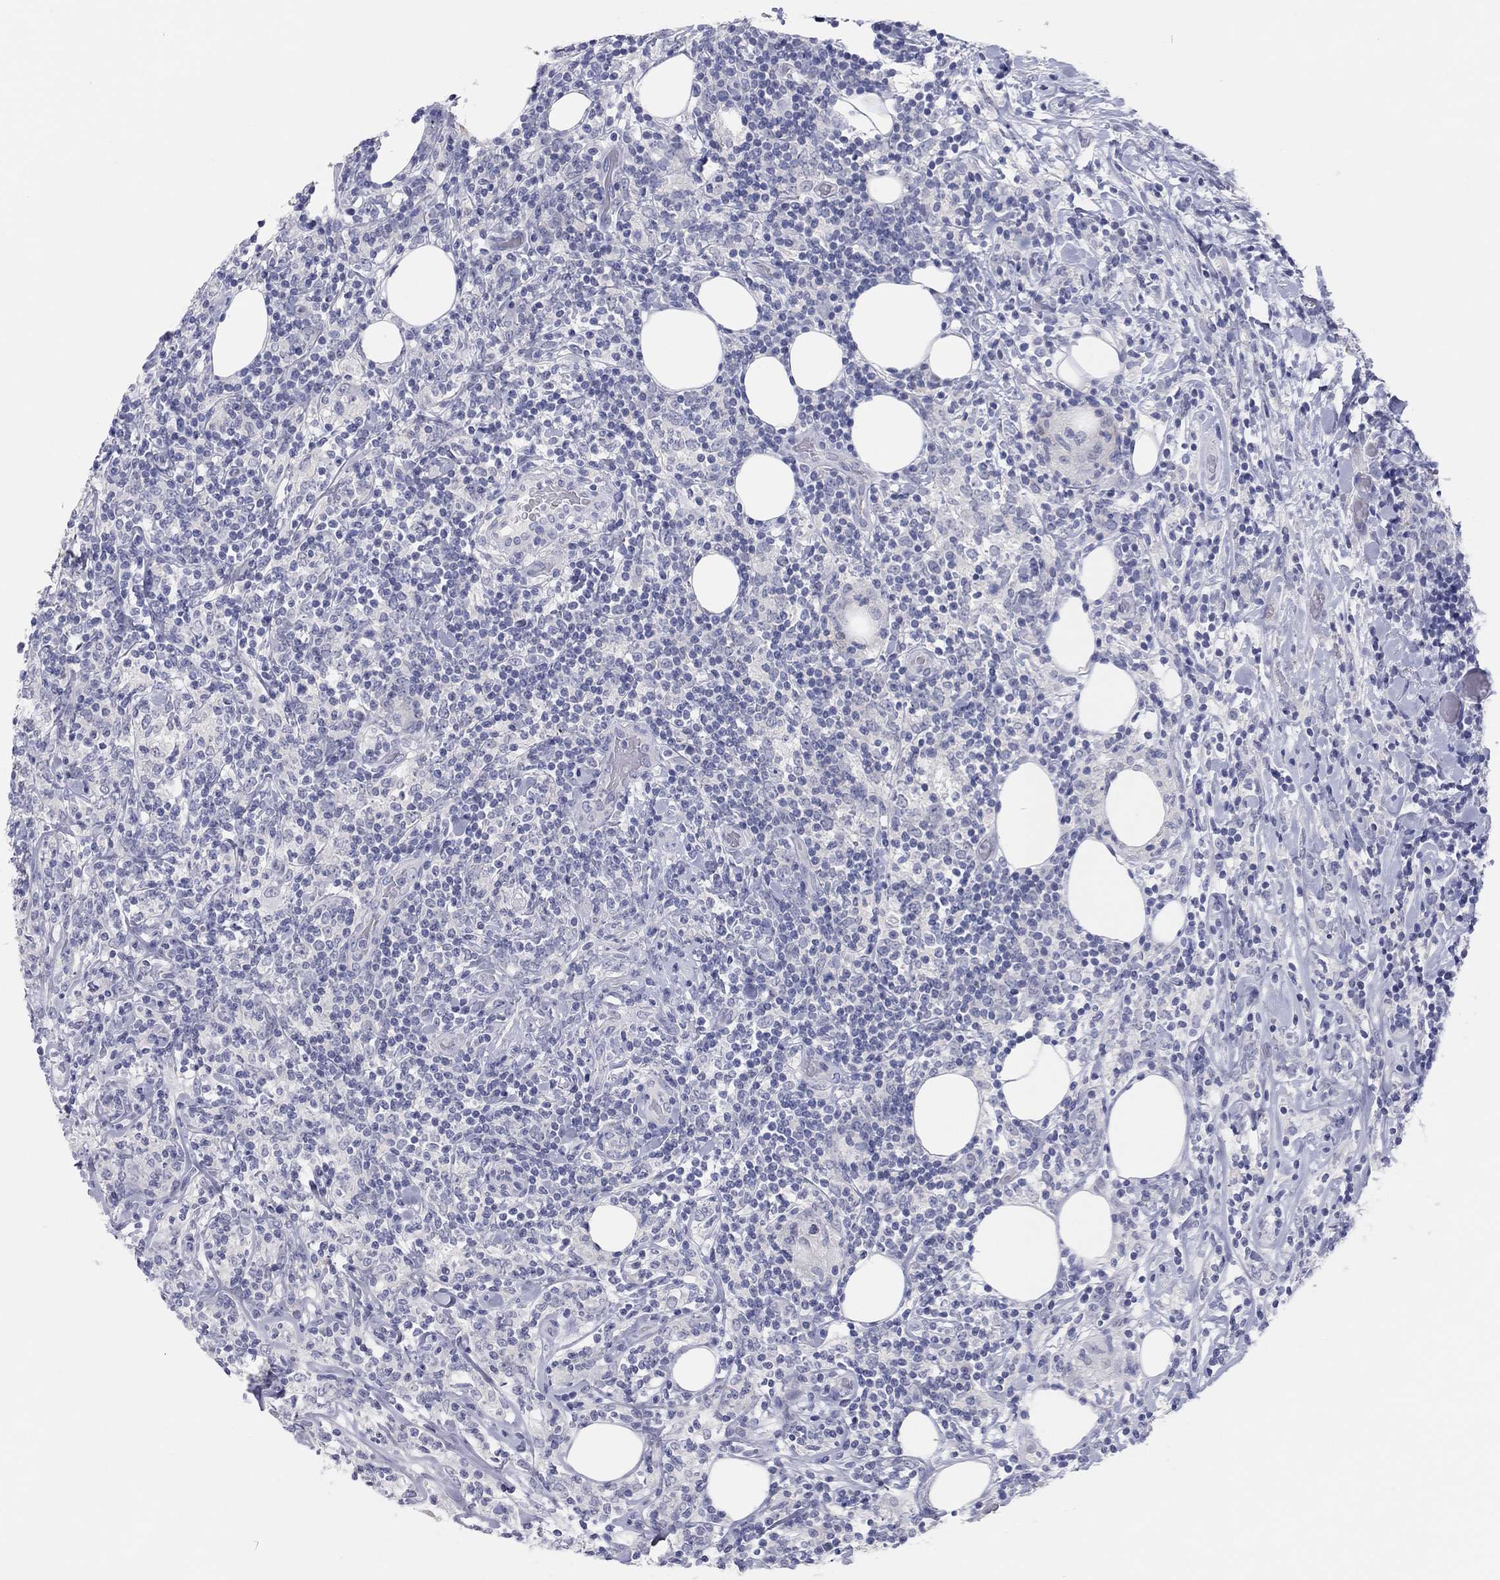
{"staining": {"intensity": "negative", "quantity": "none", "location": "none"}, "tissue": "lymphoma", "cell_type": "Tumor cells", "image_type": "cancer", "snomed": [{"axis": "morphology", "description": "Malignant lymphoma, non-Hodgkin's type, High grade"}, {"axis": "topography", "description": "Lymph node"}], "caption": "Immunohistochemistry (IHC) histopathology image of neoplastic tissue: lymphoma stained with DAB (3,3'-diaminobenzidine) exhibits no significant protein staining in tumor cells.", "gene": "CPNE6", "patient": {"sex": "female", "age": 84}}